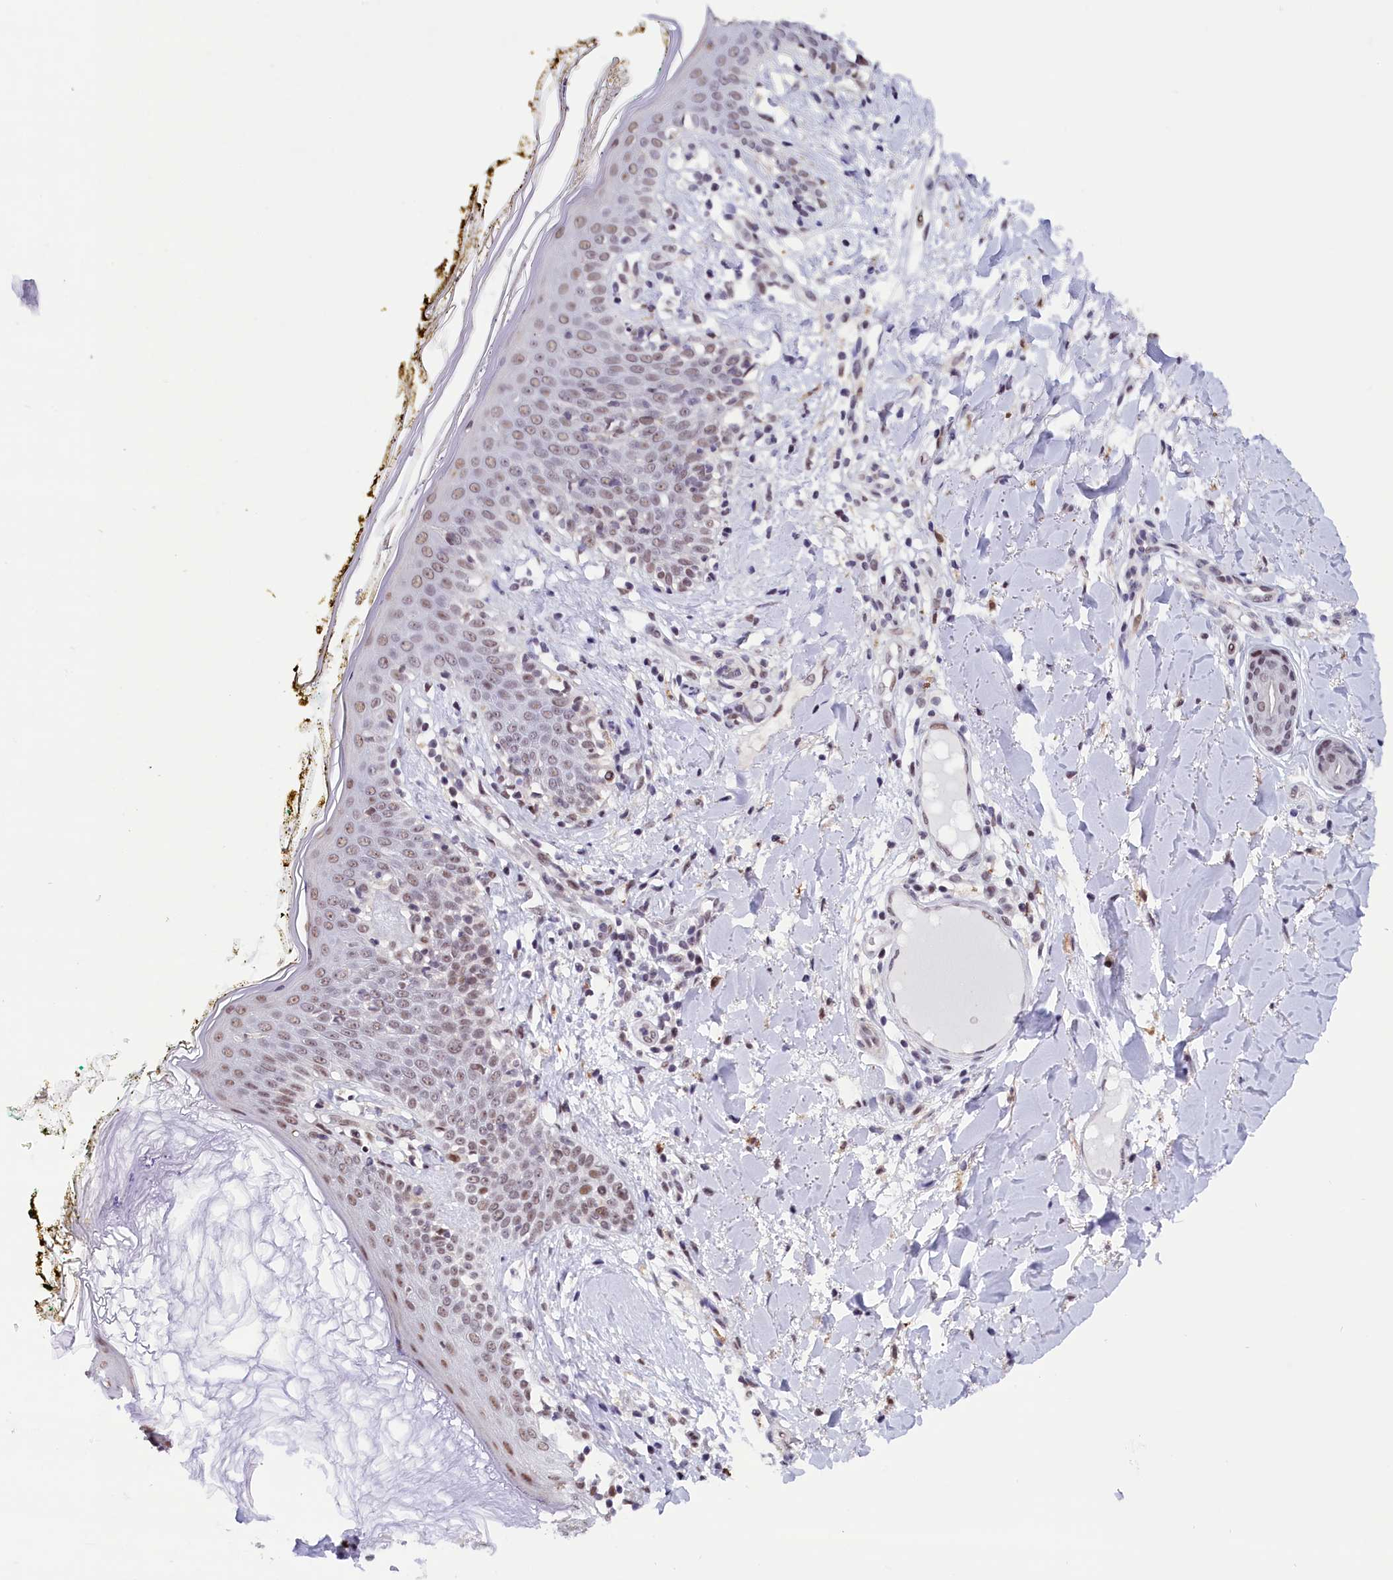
{"staining": {"intensity": "moderate", "quantity": ">75%", "location": "nuclear"}, "tissue": "skin", "cell_type": "Fibroblasts", "image_type": "normal", "snomed": [{"axis": "morphology", "description": "Normal tissue, NOS"}, {"axis": "topography", "description": "Skin"}], "caption": "Skin stained with immunohistochemistry displays moderate nuclear staining in approximately >75% of fibroblasts. The staining was performed using DAB (3,3'-diaminobenzidine), with brown indicating positive protein expression. Nuclei are stained blue with hematoxylin.", "gene": "CDYL2", "patient": {"sex": "female", "age": 34}}